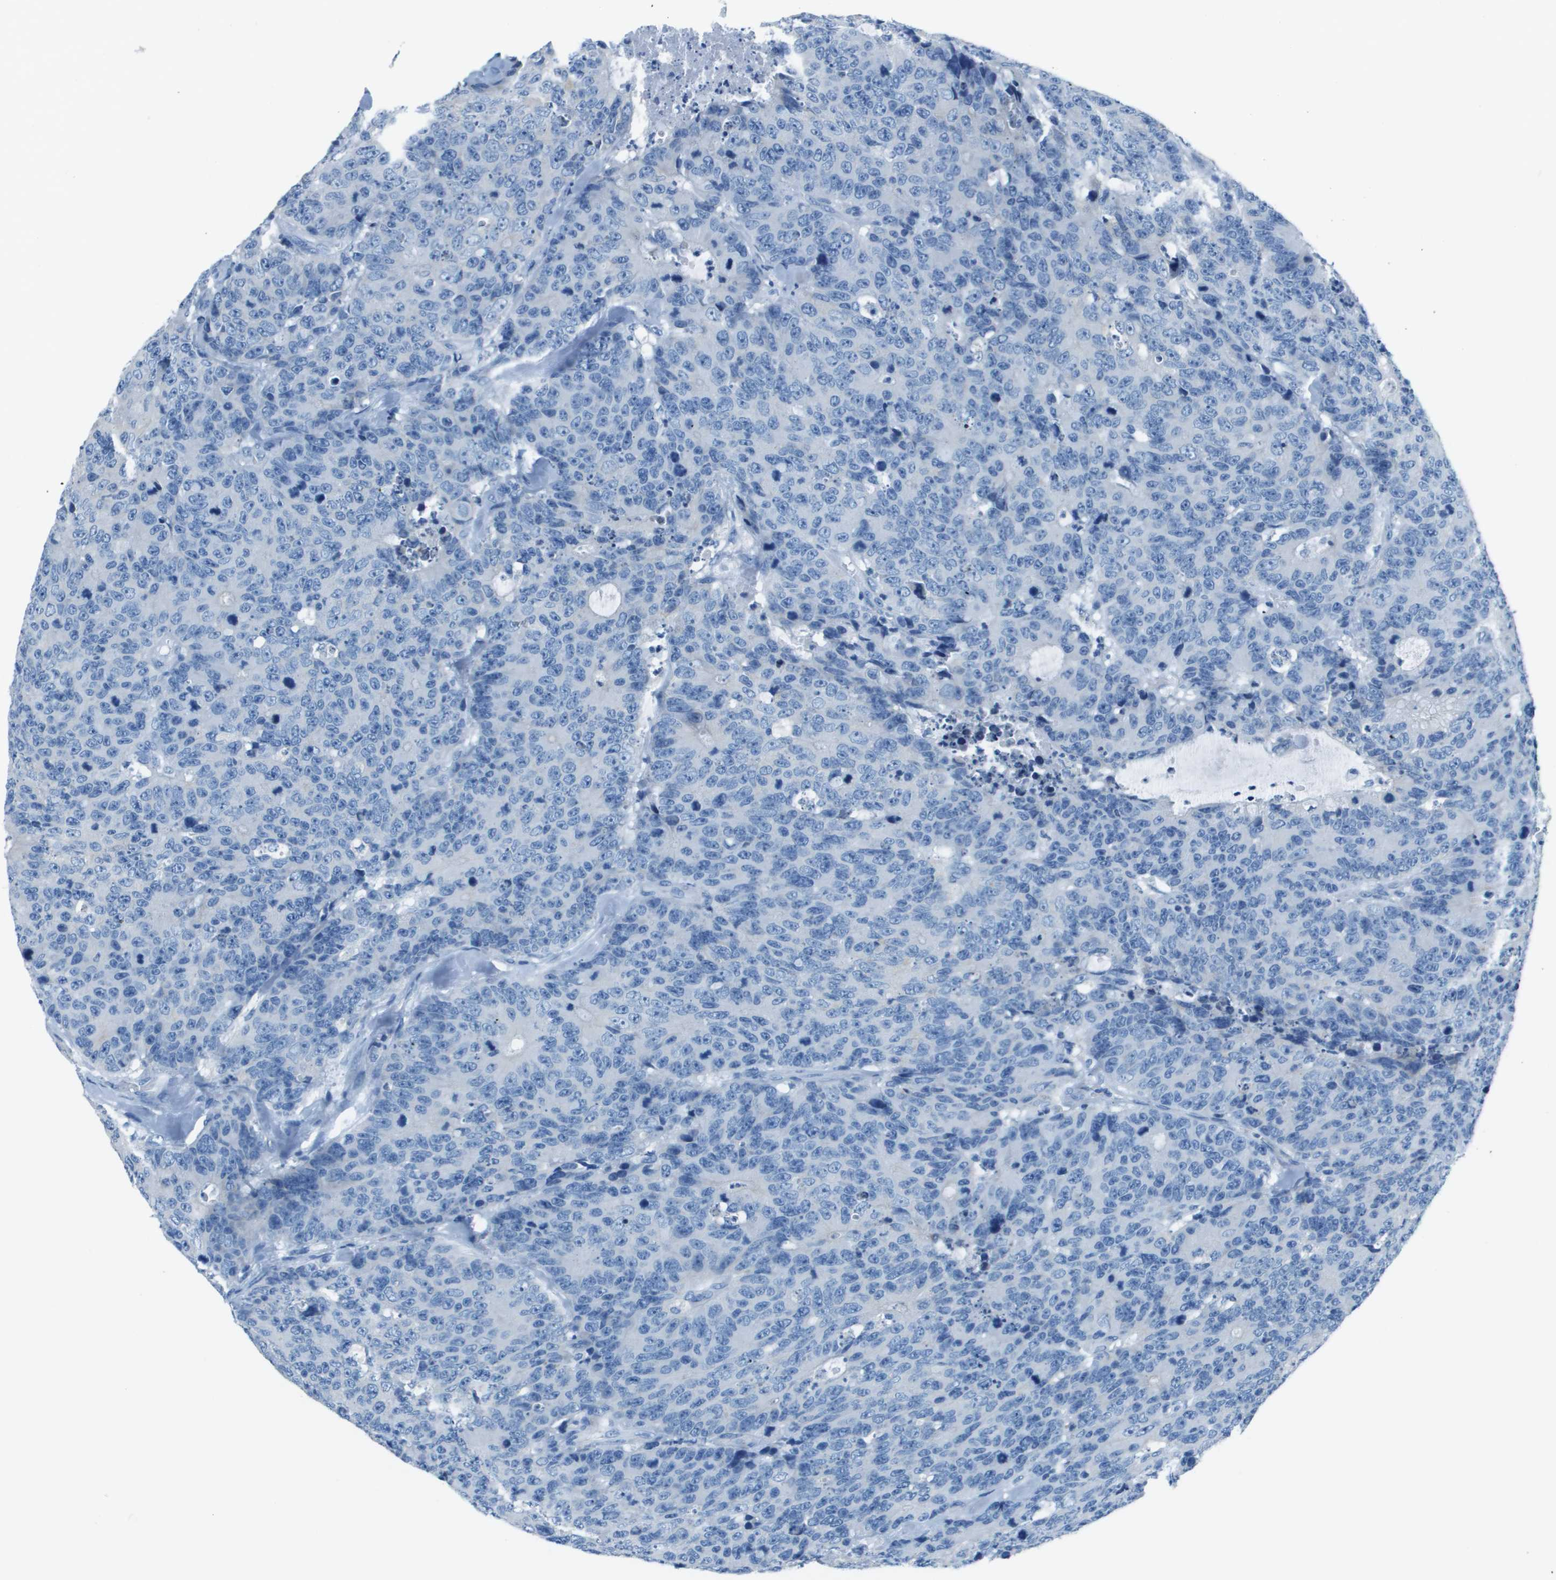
{"staining": {"intensity": "negative", "quantity": "none", "location": "none"}, "tissue": "colorectal cancer", "cell_type": "Tumor cells", "image_type": "cancer", "snomed": [{"axis": "morphology", "description": "Adenocarcinoma, NOS"}, {"axis": "topography", "description": "Colon"}], "caption": "Immunohistochemical staining of human colorectal cancer exhibits no significant expression in tumor cells.", "gene": "SLC16A10", "patient": {"sex": "female", "age": 86}}